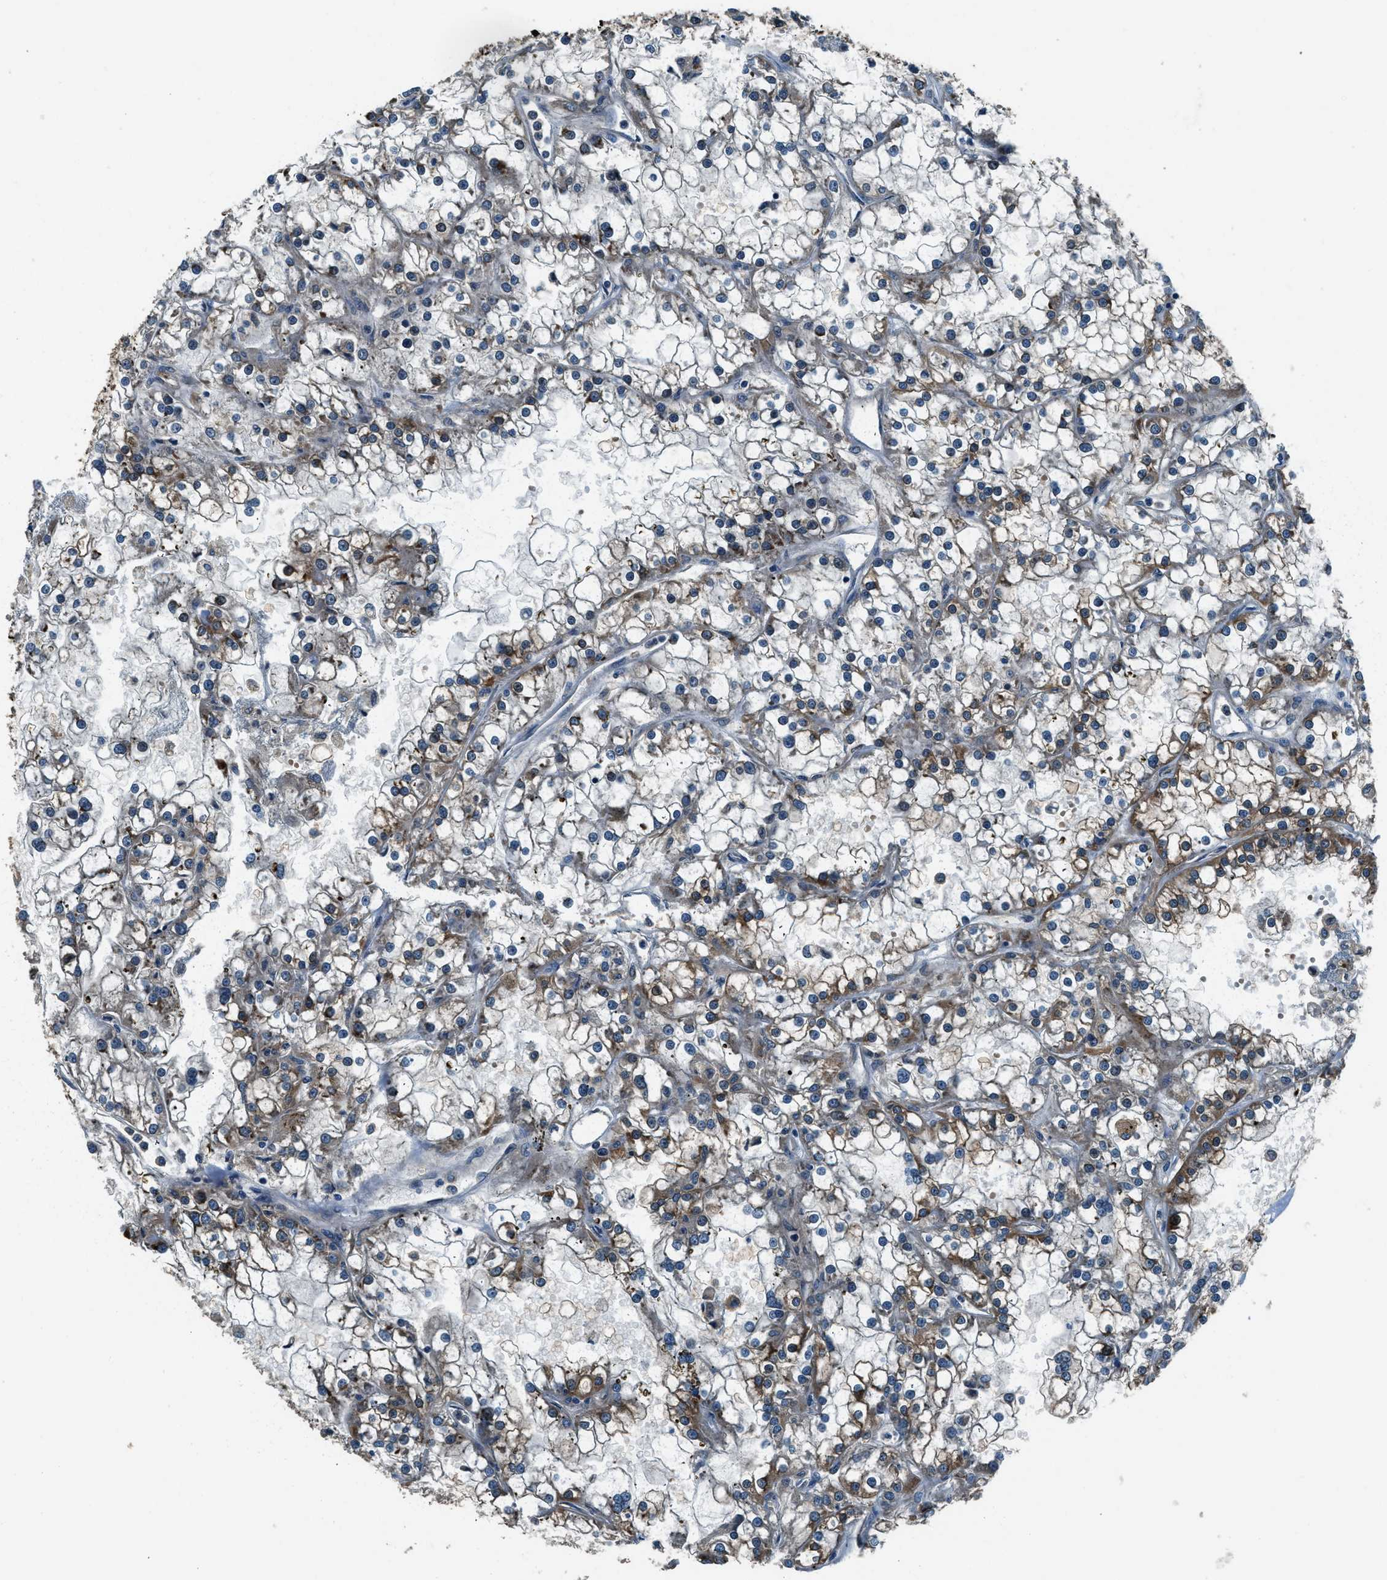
{"staining": {"intensity": "moderate", "quantity": "25%-75%", "location": "cytoplasmic/membranous"}, "tissue": "renal cancer", "cell_type": "Tumor cells", "image_type": "cancer", "snomed": [{"axis": "morphology", "description": "Adenocarcinoma, NOS"}, {"axis": "topography", "description": "Kidney"}], "caption": "Immunohistochemistry photomicrograph of neoplastic tissue: renal cancer stained using immunohistochemistry shows medium levels of moderate protein expression localized specifically in the cytoplasmic/membranous of tumor cells, appearing as a cytoplasmic/membranous brown color.", "gene": "ARHGEF11", "patient": {"sex": "female", "age": 52}}